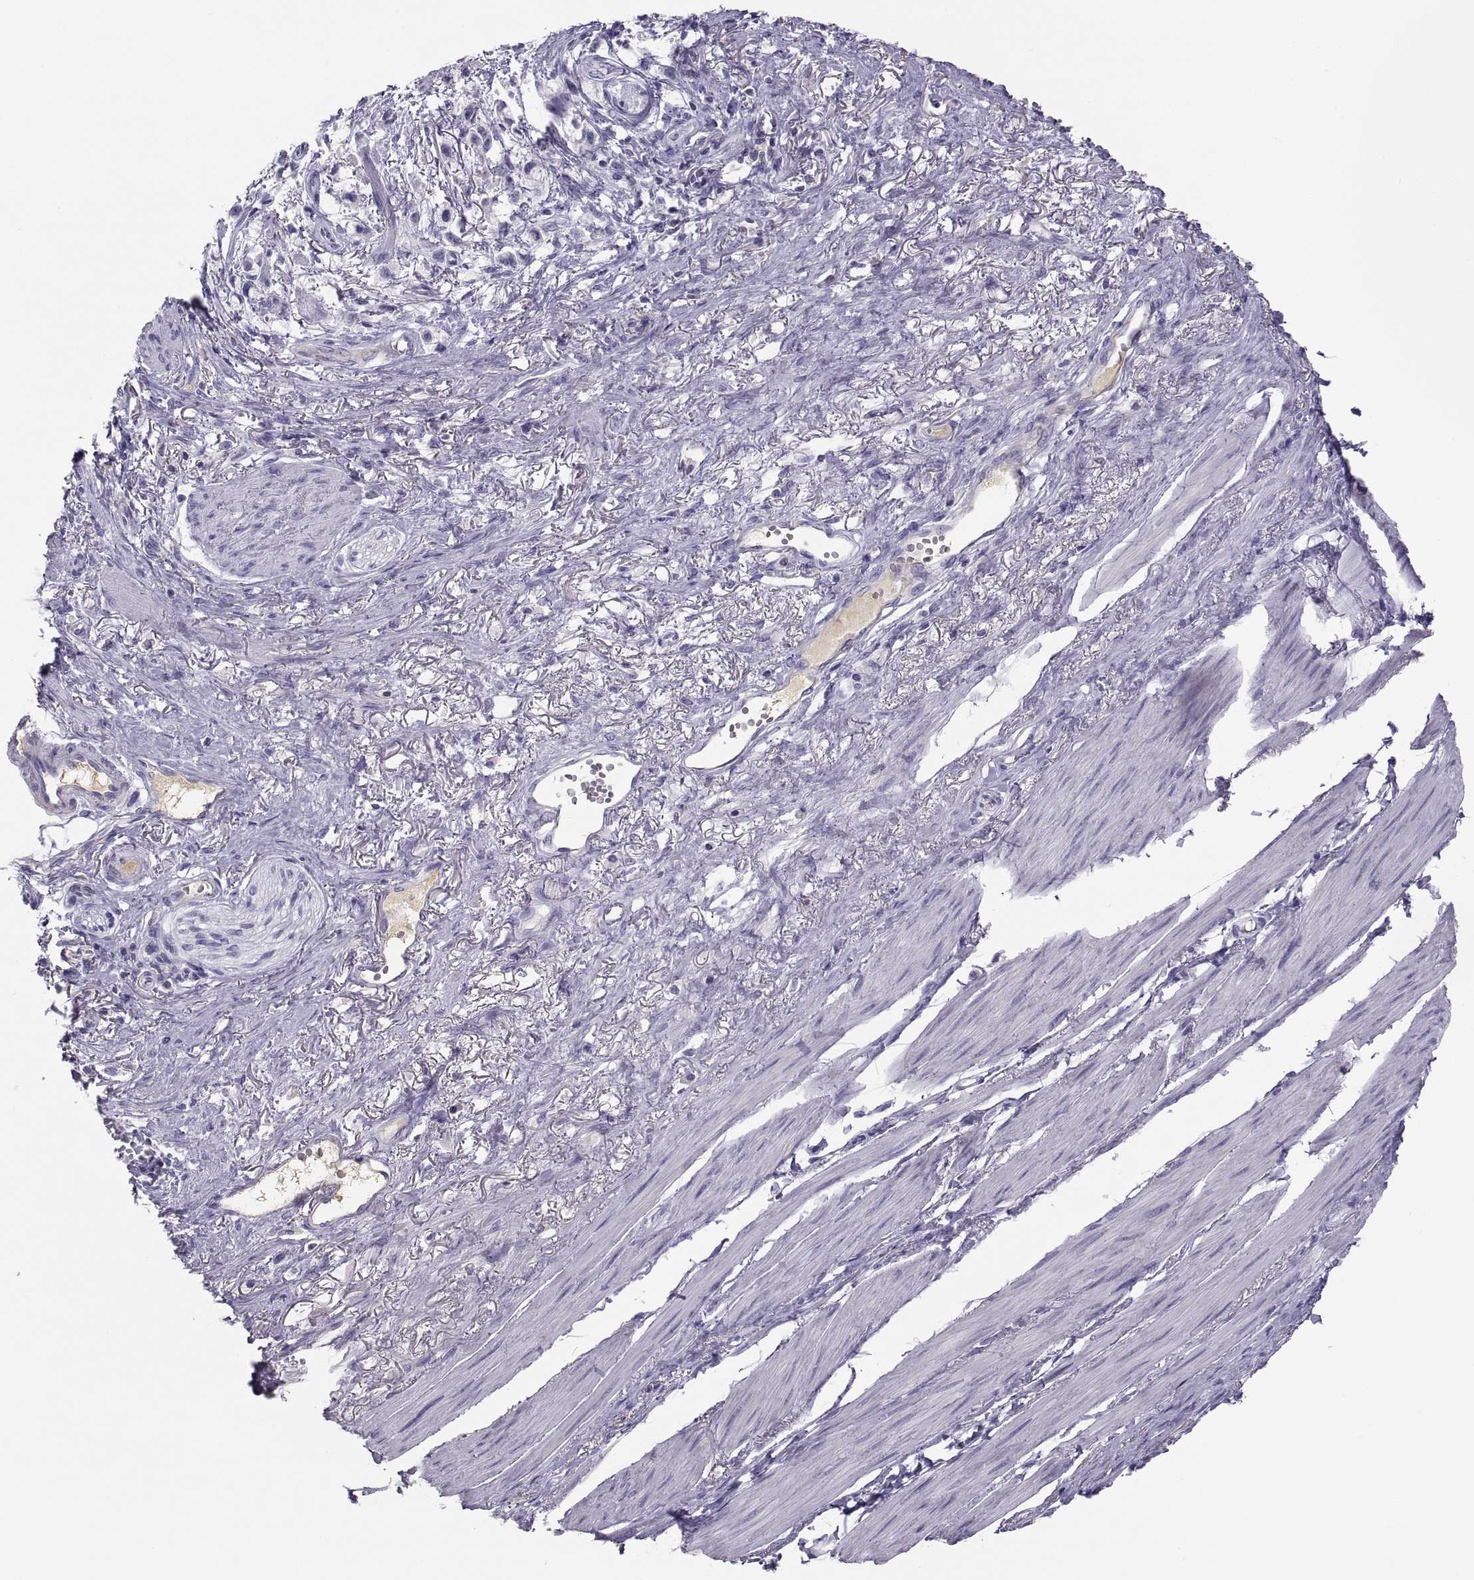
{"staining": {"intensity": "negative", "quantity": "none", "location": "none"}, "tissue": "stomach cancer", "cell_type": "Tumor cells", "image_type": "cancer", "snomed": [{"axis": "morphology", "description": "Adenocarcinoma, NOS"}, {"axis": "topography", "description": "Stomach"}], "caption": "Tumor cells are negative for protein expression in human stomach cancer.", "gene": "MAGEB2", "patient": {"sex": "female", "age": 81}}